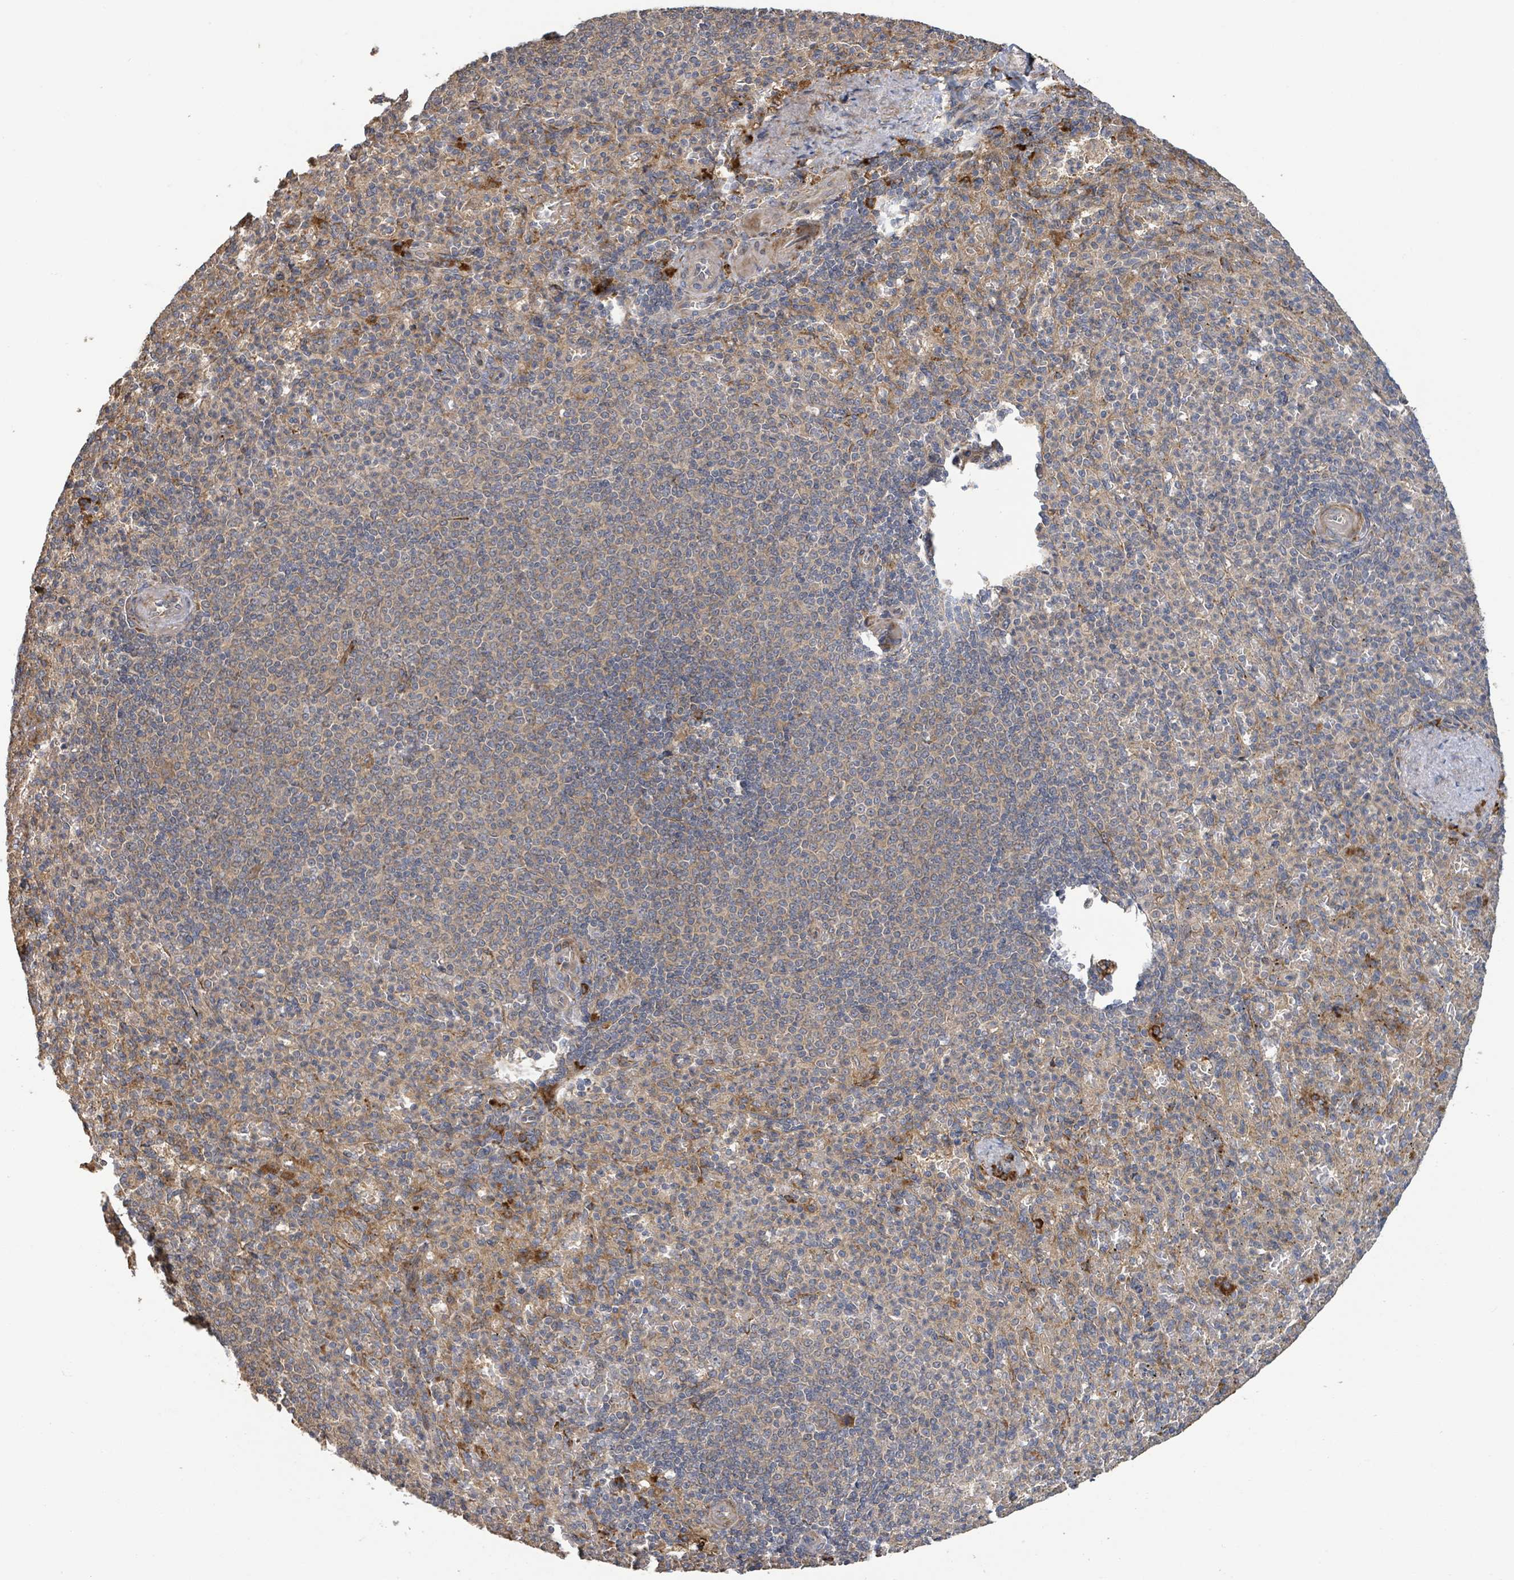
{"staining": {"intensity": "moderate", "quantity": "<25%", "location": "cytoplasmic/membranous"}, "tissue": "spleen", "cell_type": "Cells in red pulp", "image_type": "normal", "snomed": [{"axis": "morphology", "description": "Normal tissue, NOS"}, {"axis": "topography", "description": "Spleen"}], "caption": "Cells in red pulp reveal low levels of moderate cytoplasmic/membranous staining in about <25% of cells in normal spleen.", "gene": "STARD4", "patient": {"sex": "female", "age": 74}}